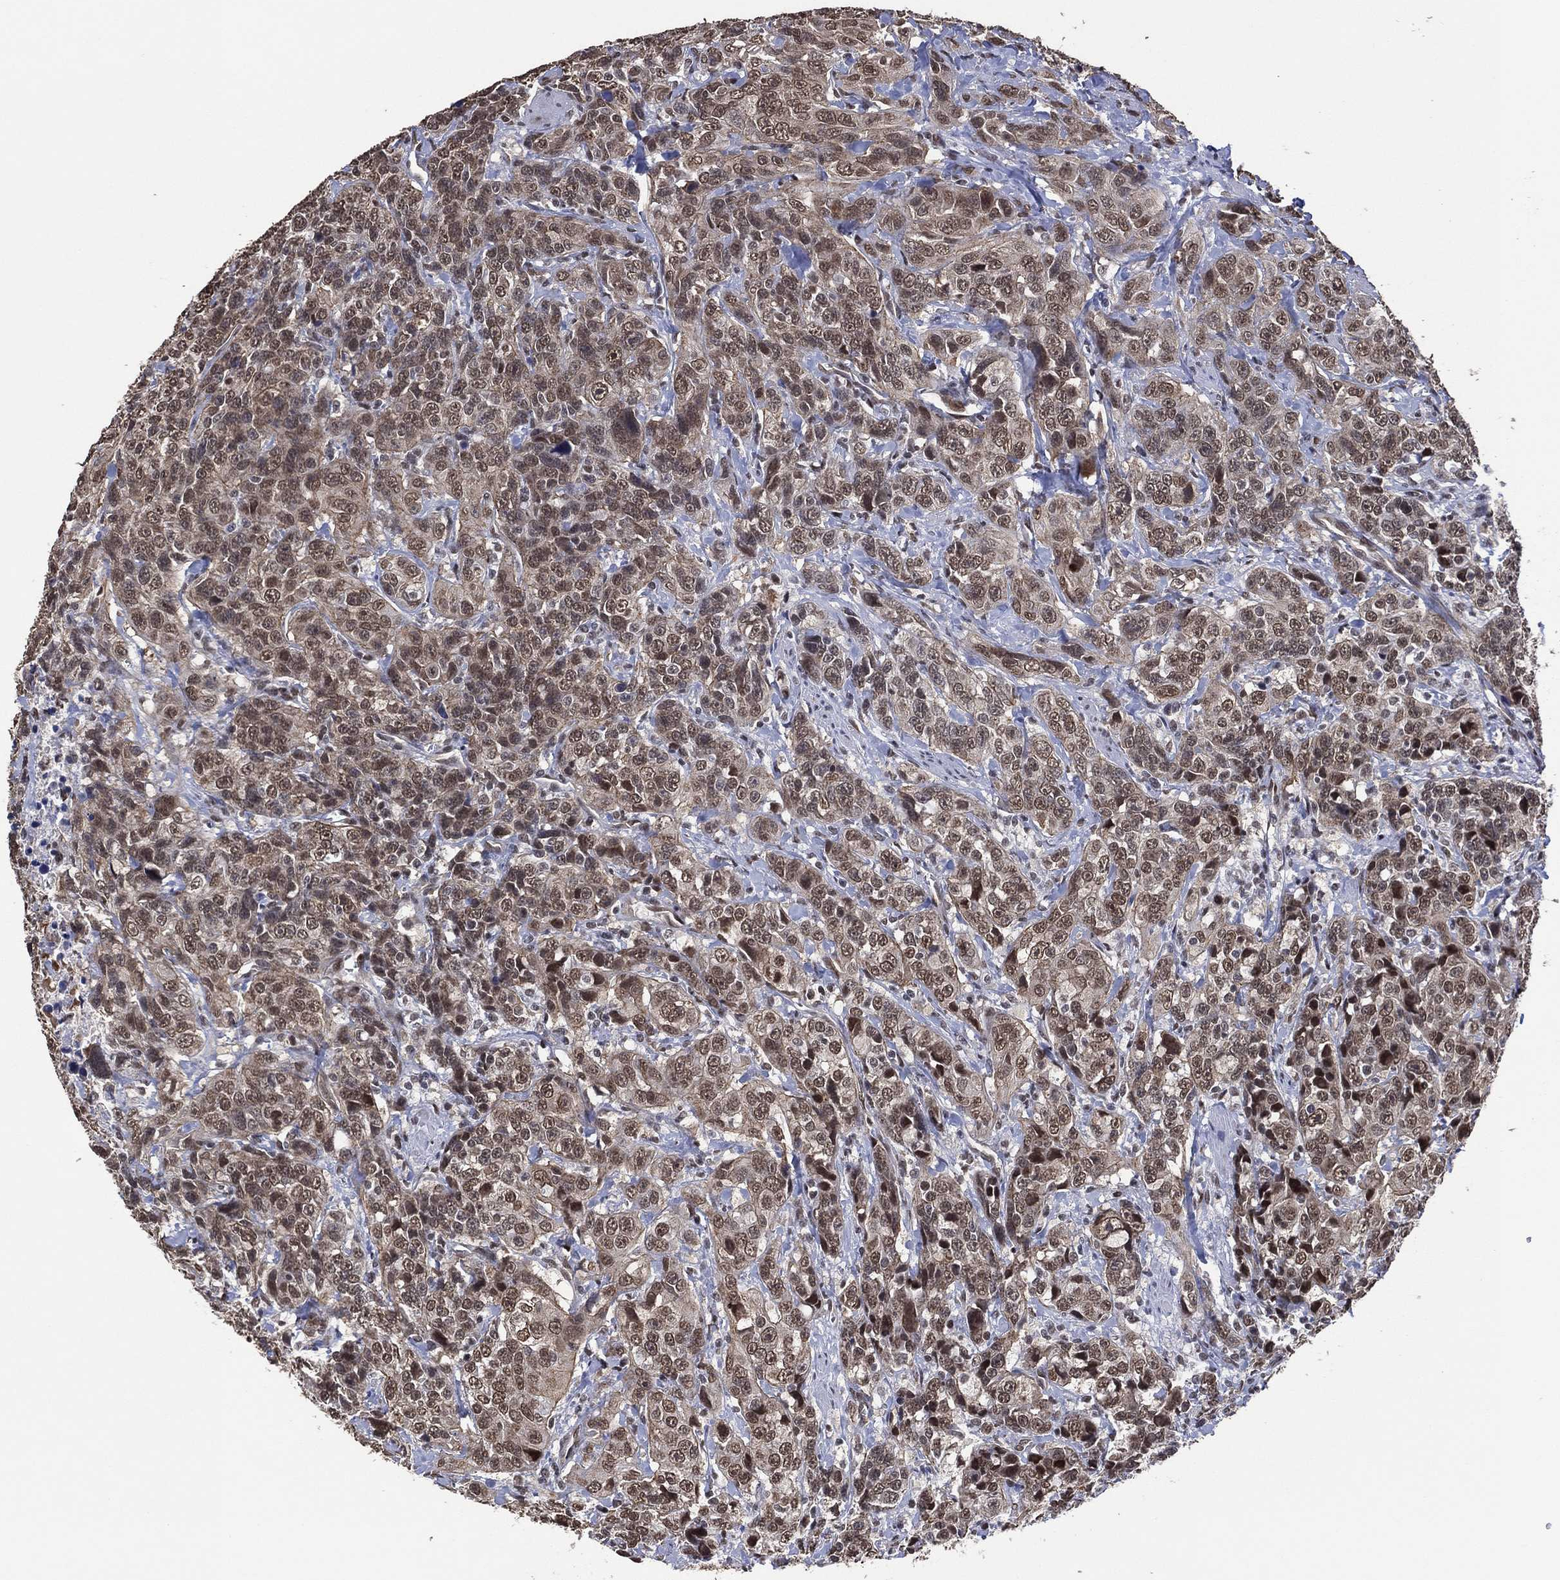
{"staining": {"intensity": "moderate", "quantity": ">75%", "location": "nuclear"}, "tissue": "urothelial cancer", "cell_type": "Tumor cells", "image_type": "cancer", "snomed": [{"axis": "morphology", "description": "Urothelial carcinoma, NOS"}, {"axis": "morphology", "description": "Urothelial carcinoma, High grade"}, {"axis": "topography", "description": "Urinary bladder"}], "caption": "This is a histology image of IHC staining of urothelial cancer, which shows moderate positivity in the nuclear of tumor cells.", "gene": "EHMT1", "patient": {"sex": "female", "age": 73}}